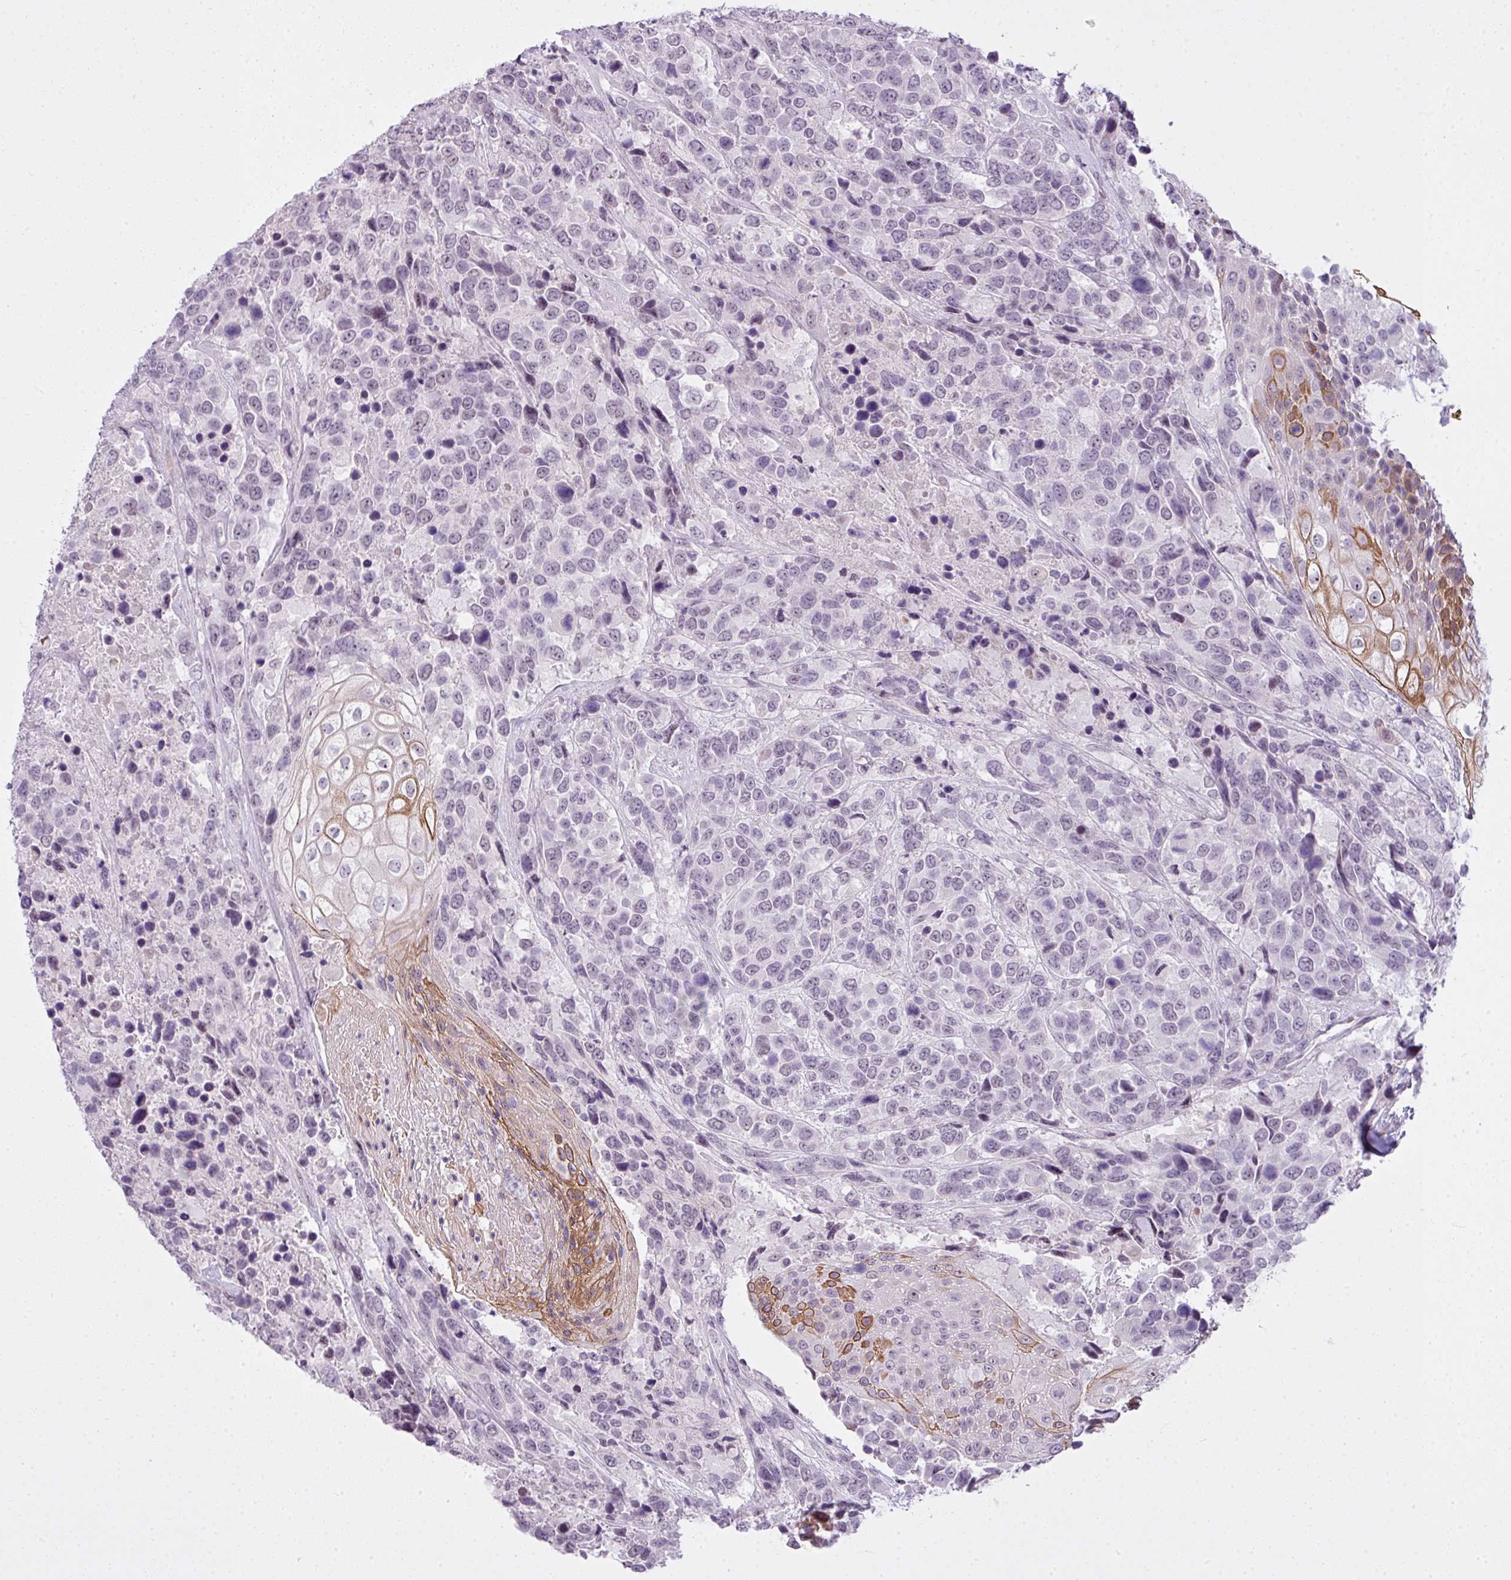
{"staining": {"intensity": "weak", "quantity": "<25%", "location": "nuclear"}, "tissue": "urothelial cancer", "cell_type": "Tumor cells", "image_type": "cancer", "snomed": [{"axis": "morphology", "description": "Urothelial carcinoma, High grade"}, {"axis": "topography", "description": "Urinary bladder"}], "caption": "Tumor cells show no significant protein staining in urothelial cancer. The staining is performed using DAB (3,3'-diaminobenzidine) brown chromogen with nuclei counter-stained in using hematoxylin.", "gene": "ZNF688", "patient": {"sex": "female", "age": 70}}